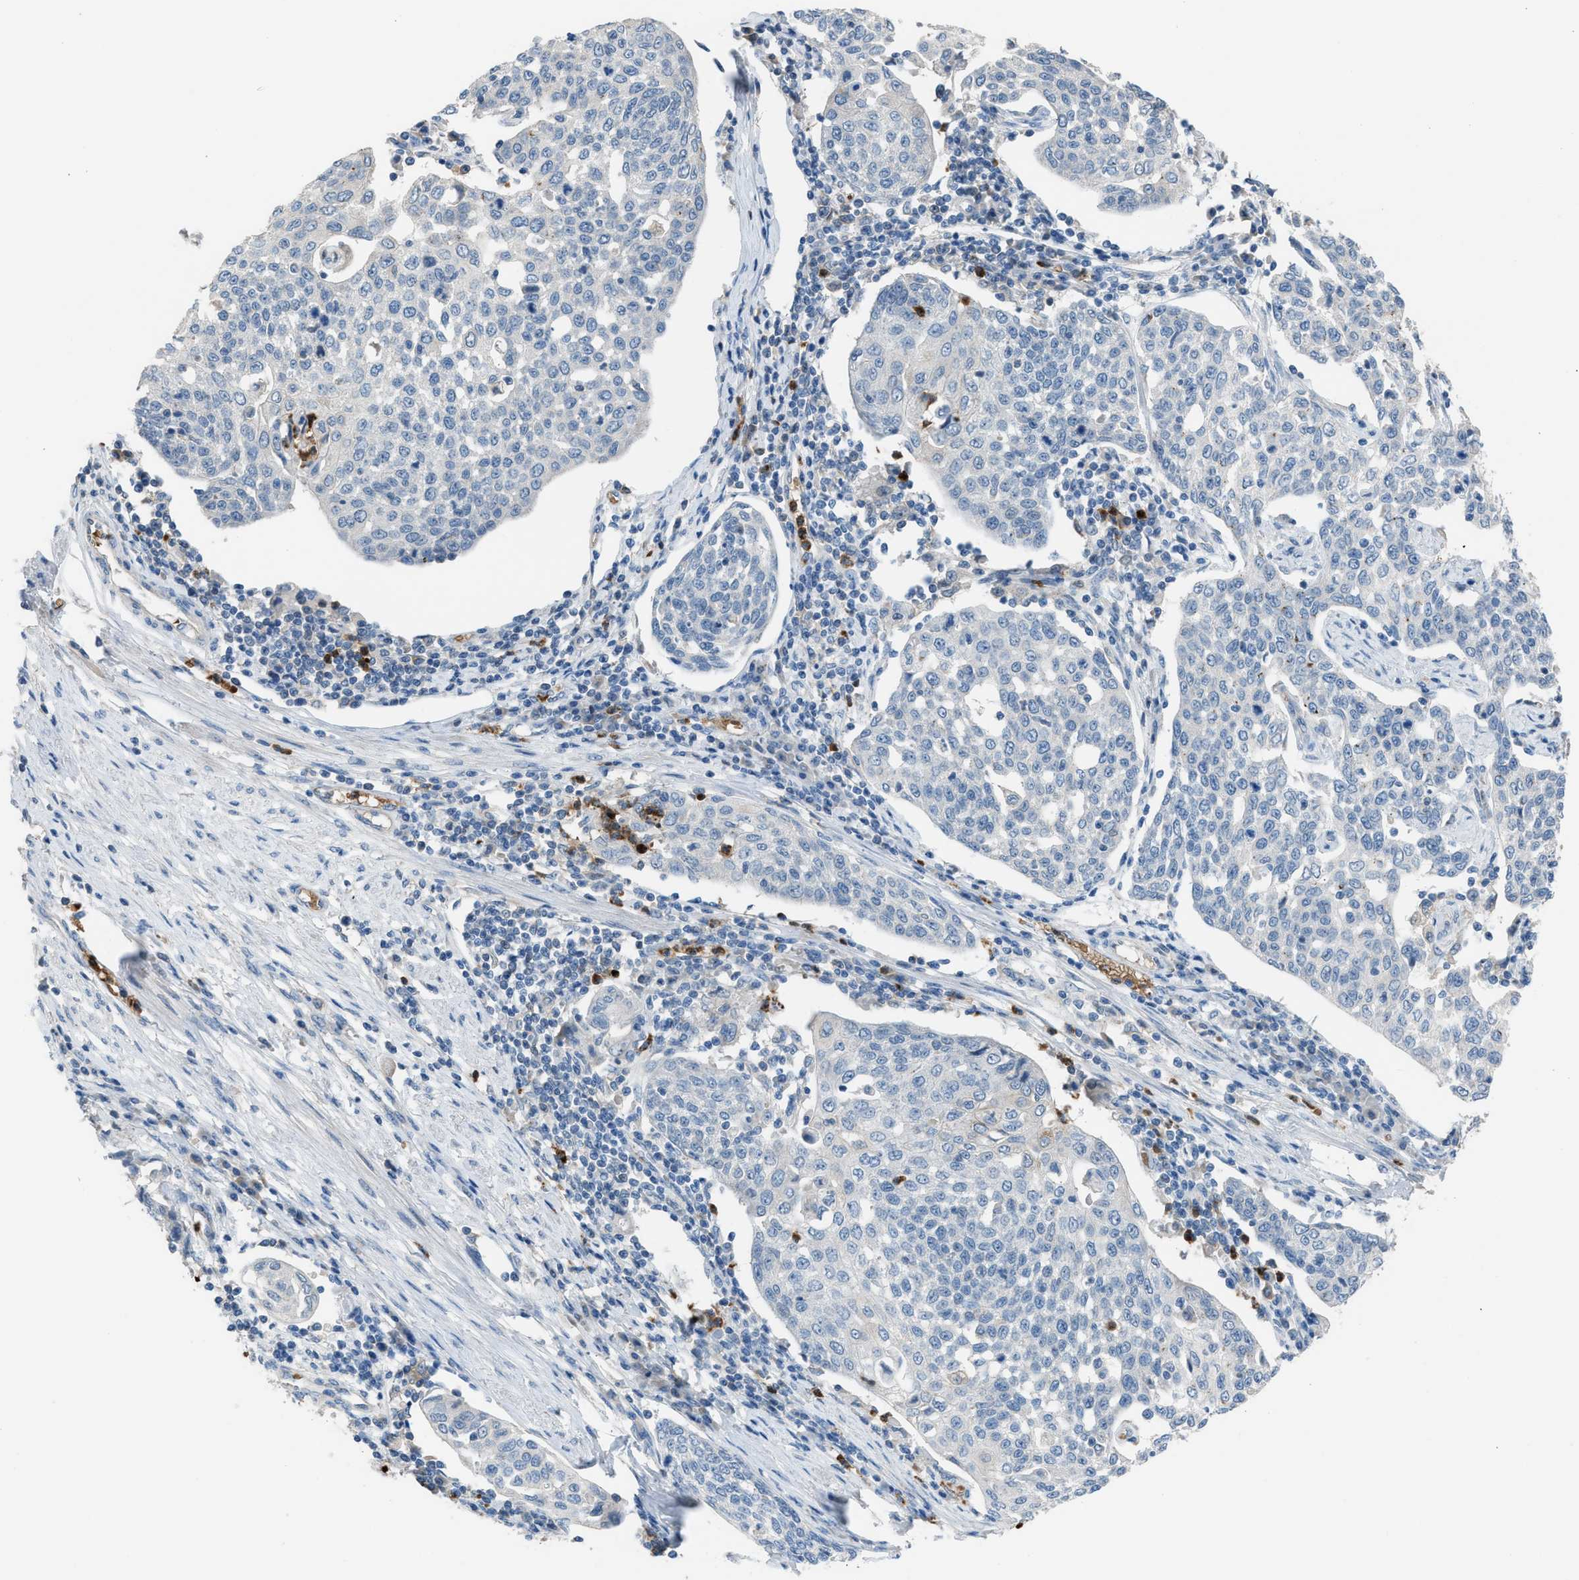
{"staining": {"intensity": "negative", "quantity": "none", "location": "none"}, "tissue": "cervical cancer", "cell_type": "Tumor cells", "image_type": "cancer", "snomed": [{"axis": "morphology", "description": "Squamous cell carcinoma, NOS"}, {"axis": "topography", "description": "Cervix"}], "caption": "IHC of cervical cancer demonstrates no expression in tumor cells.", "gene": "CFAP77", "patient": {"sex": "female", "age": 34}}